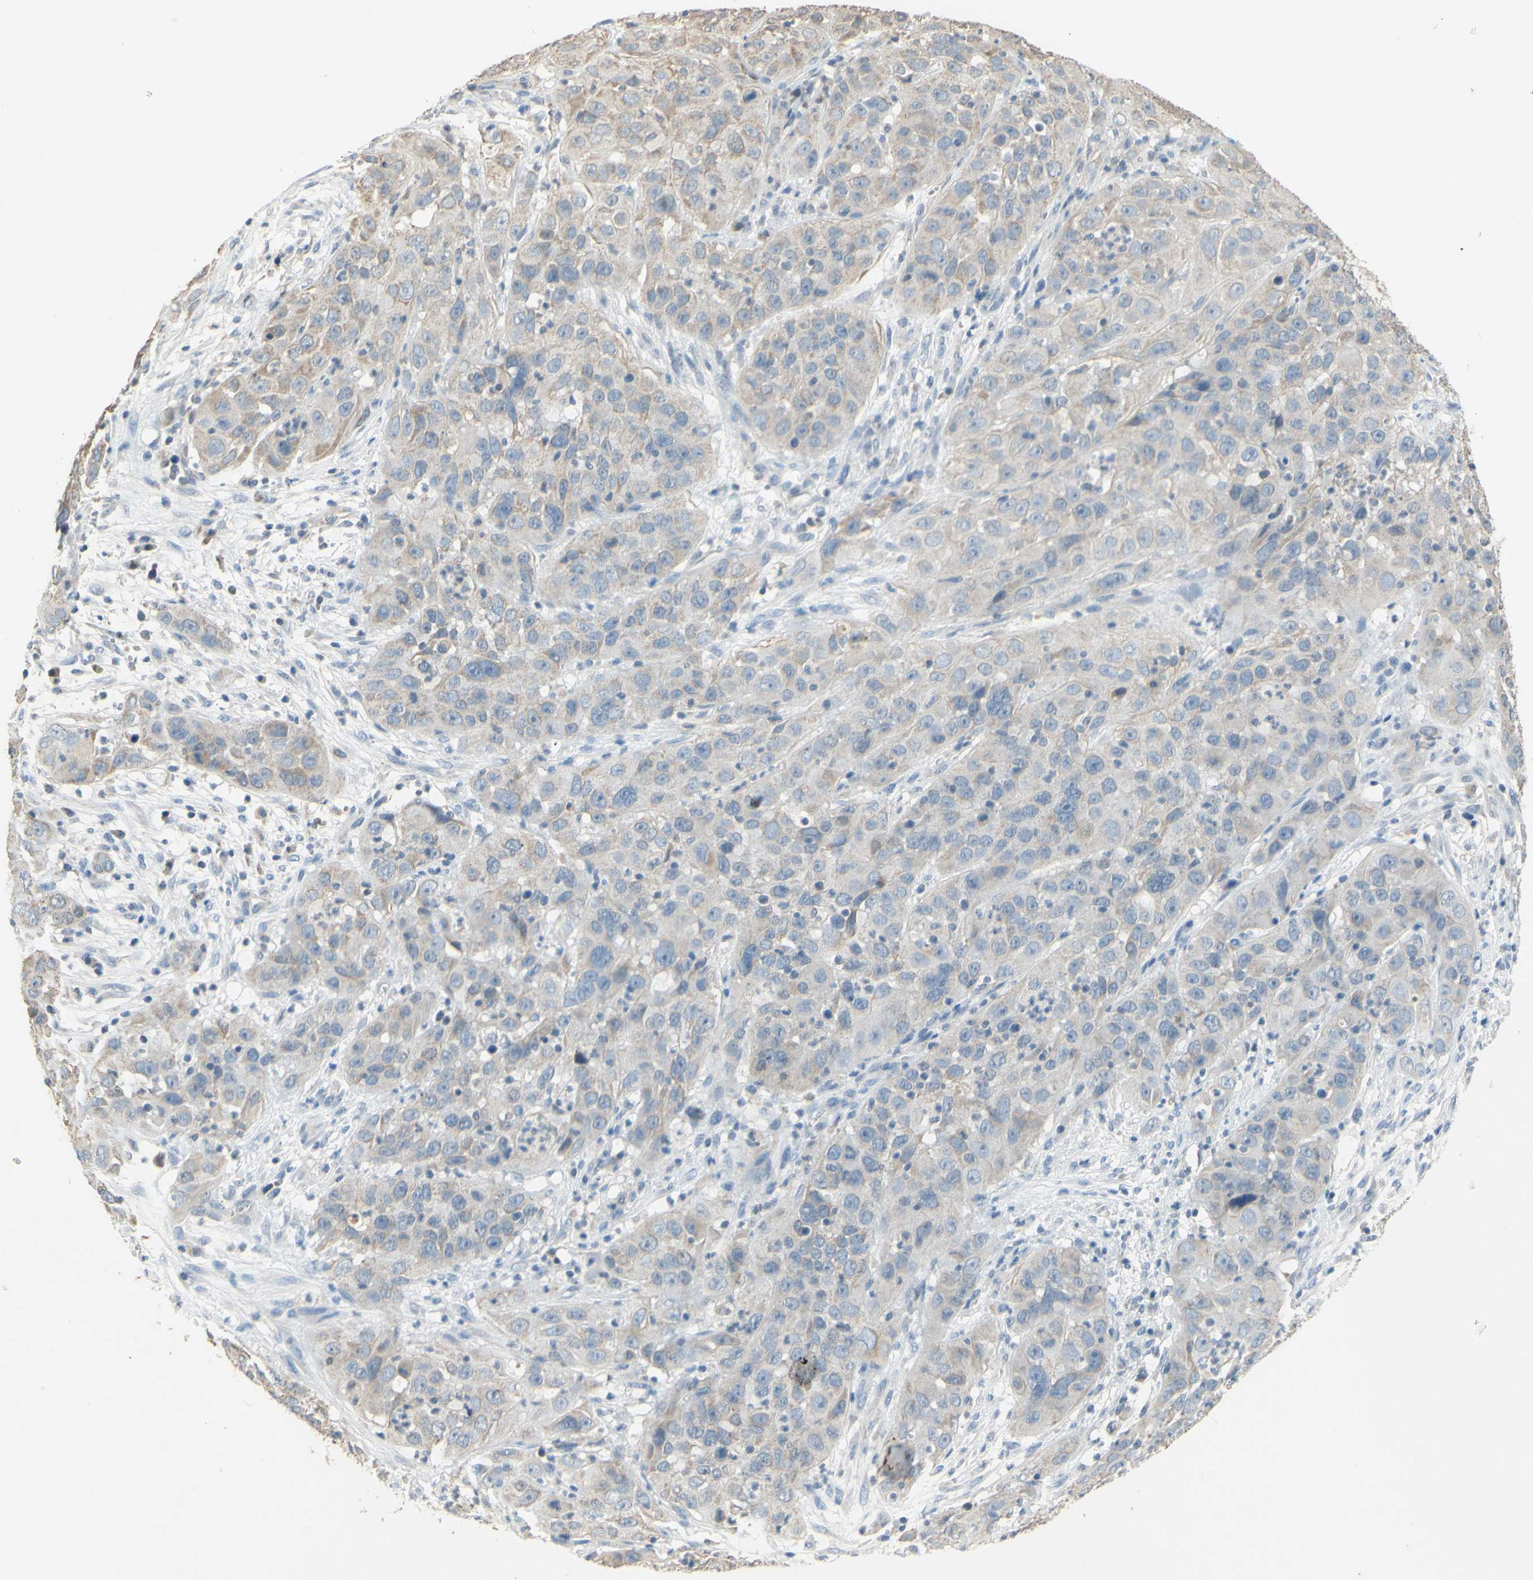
{"staining": {"intensity": "weak", "quantity": ">75%", "location": "cytoplasmic/membranous"}, "tissue": "cervical cancer", "cell_type": "Tumor cells", "image_type": "cancer", "snomed": [{"axis": "morphology", "description": "Squamous cell carcinoma, NOS"}, {"axis": "topography", "description": "Cervix"}], "caption": "IHC staining of cervical cancer, which displays low levels of weak cytoplasmic/membranous positivity in approximately >75% of tumor cells indicating weak cytoplasmic/membranous protein positivity. The staining was performed using DAB (3,3'-diaminobenzidine) (brown) for protein detection and nuclei were counterstained in hematoxylin (blue).", "gene": "PTGIS", "patient": {"sex": "female", "age": 32}}